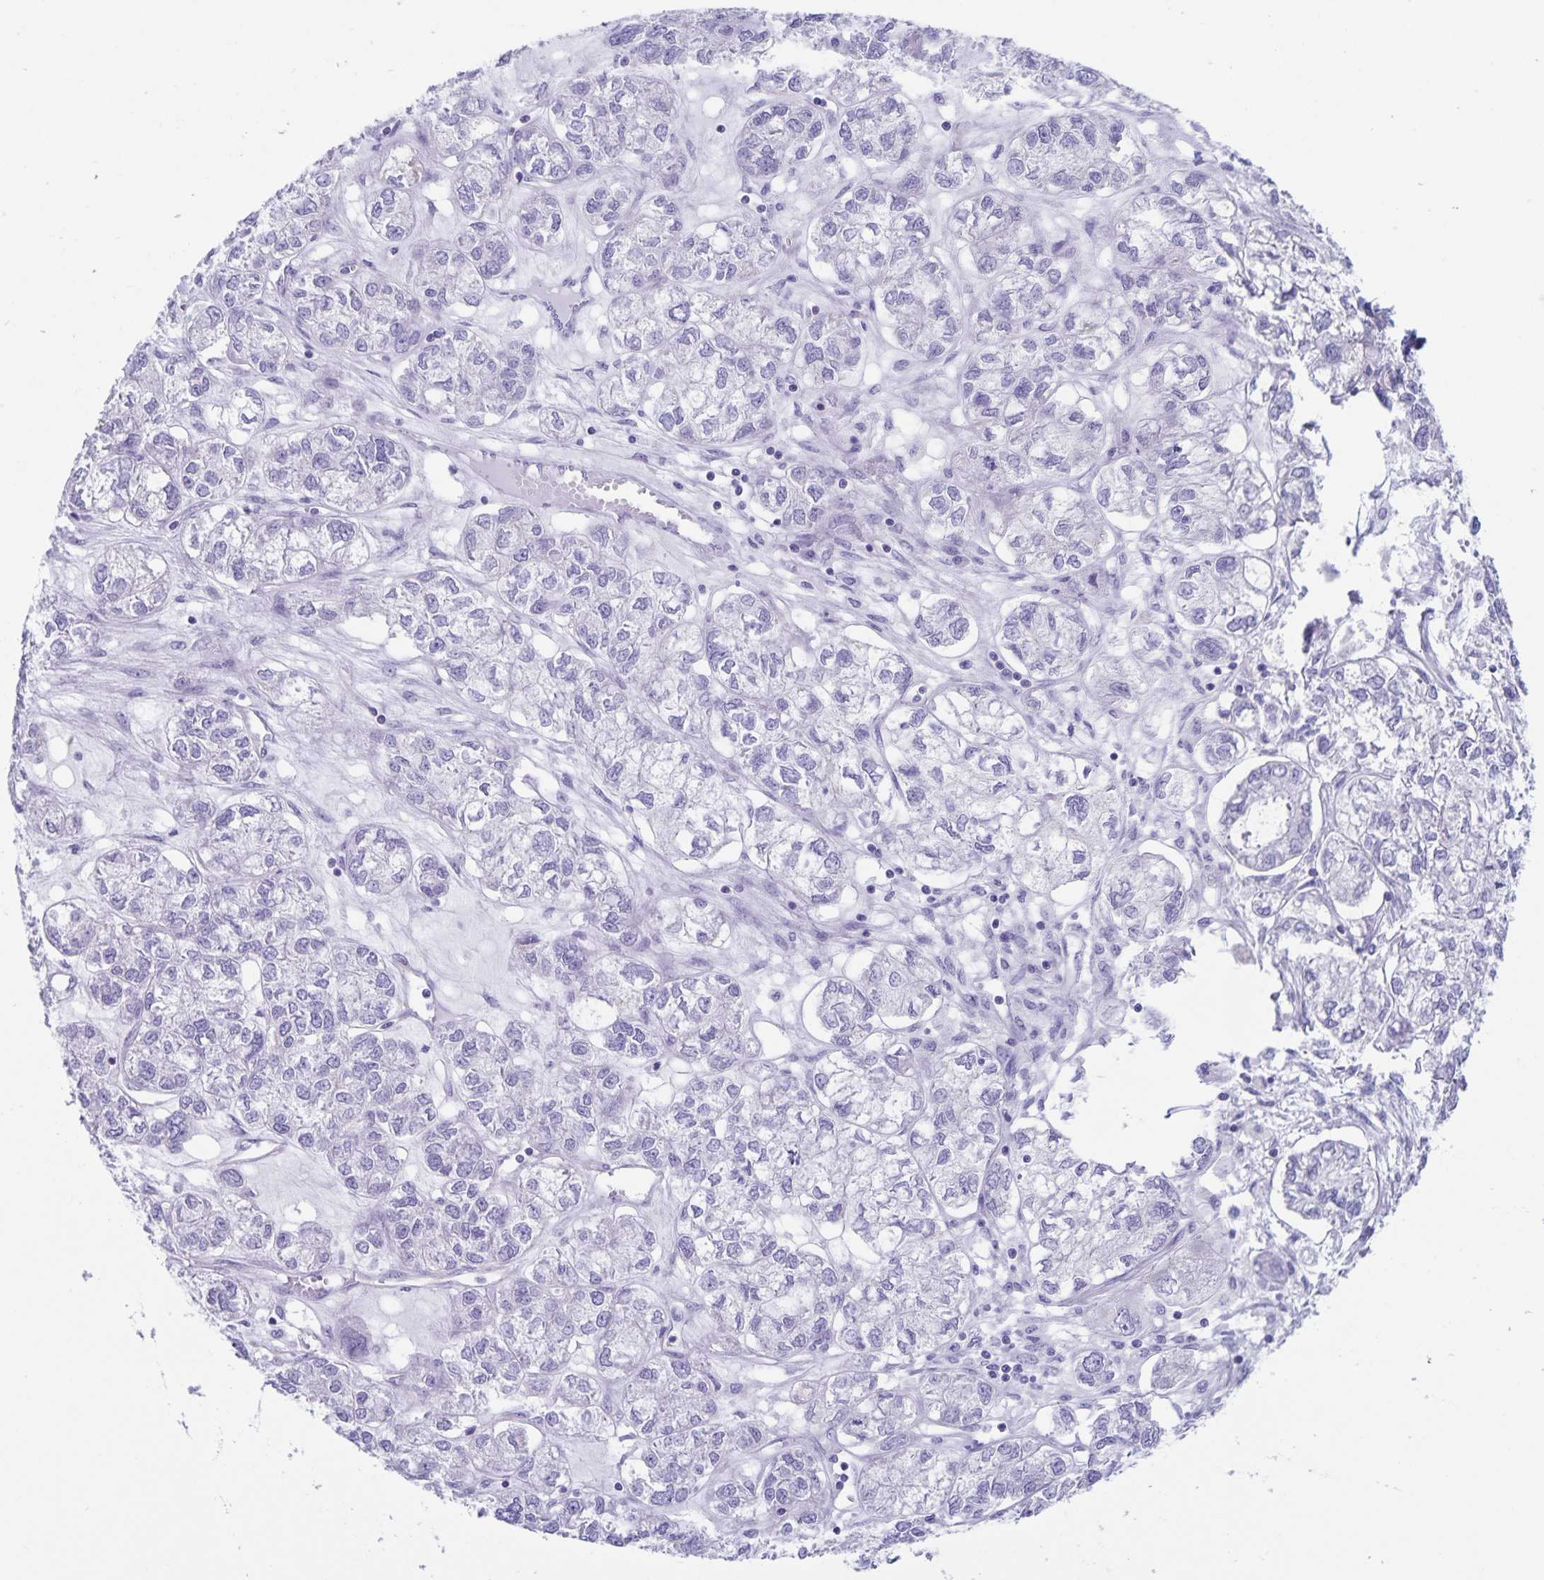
{"staining": {"intensity": "negative", "quantity": "none", "location": "none"}, "tissue": "ovarian cancer", "cell_type": "Tumor cells", "image_type": "cancer", "snomed": [{"axis": "morphology", "description": "Carcinoma, endometroid"}, {"axis": "topography", "description": "Ovary"}], "caption": "Immunohistochemistry of human ovarian cancer displays no positivity in tumor cells.", "gene": "SYNM", "patient": {"sex": "female", "age": 64}}